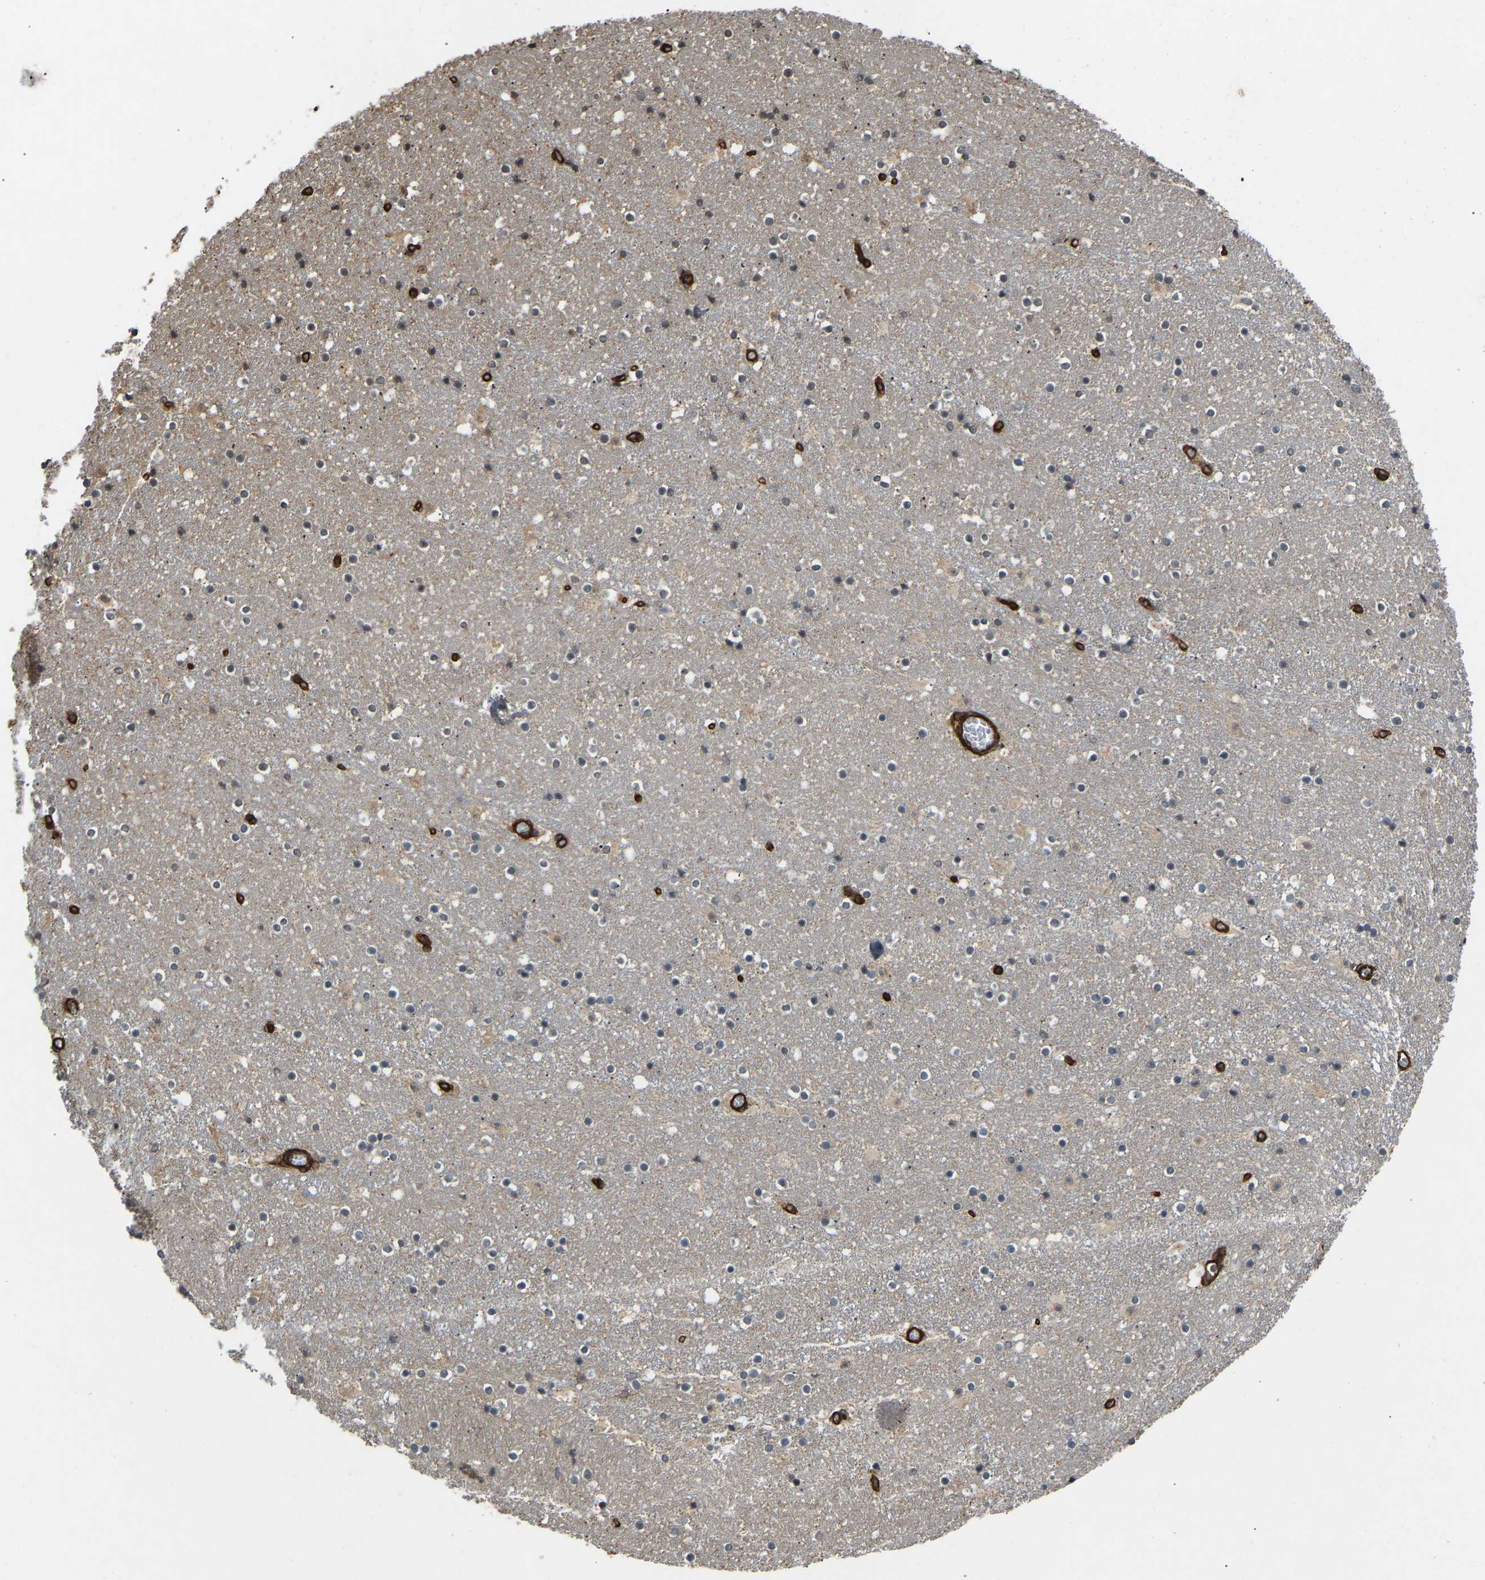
{"staining": {"intensity": "weak", "quantity": "<25%", "location": "cytoplasmic/membranous"}, "tissue": "caudate", "cell_type": "Glial cells", "image_type": "normal", "snomed": [{"axis": "morphology", "description": "Normal tissue, NOS"}, {"axis": "topography", "description": "Lateral ventricle wall"}], "caption": "Caudate stained for a protein using IHC displays no positivity glial cells.", "gene": "NMB", "patient": {"sex": "male", "age": 45}}